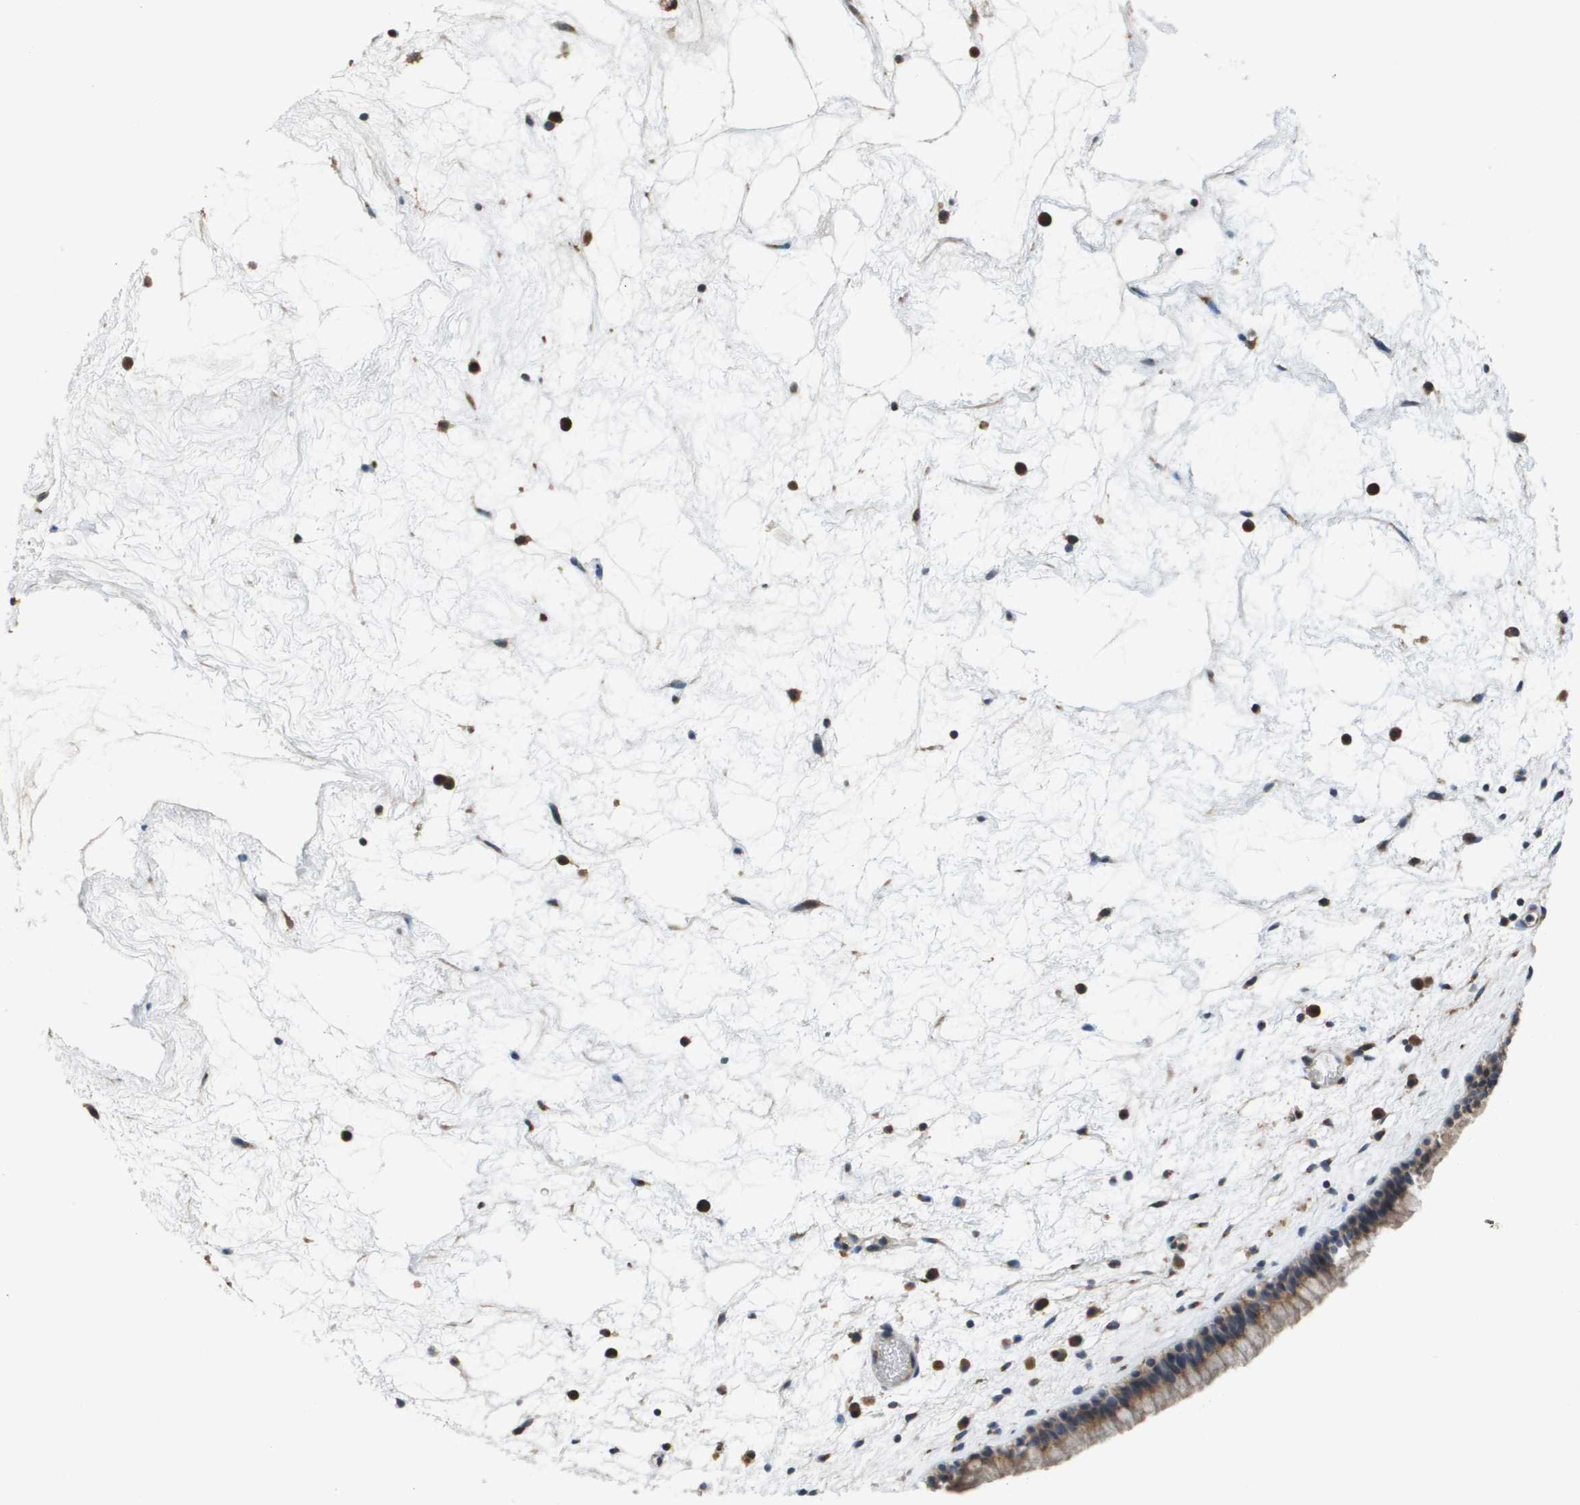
{"staining": {"intensity": "moderate", "quantity": ">75%", "location": "cytoplasmic/membranous"}, "tissue": "nasopharynx", "cell_type": "Respiratory epithelial cells", "image_type": "normal", "snomed": [{"axis": "morphology", "description": "Normal tissue, NOS"}, {"axis": "morphology", "description": "Inflammation, NOS"}, {"axis": "topography", "description": "Nasopharynx"}], "caption": "Approximately >75% of respiratory epithelial cells in normal human nasopharynx reveal moderate cytoplasmic/membranous protein expression as visualized by brown immunohistochemical staining.", "gene": "PCK1", "patient": {"sex": "male", "age": 48}}